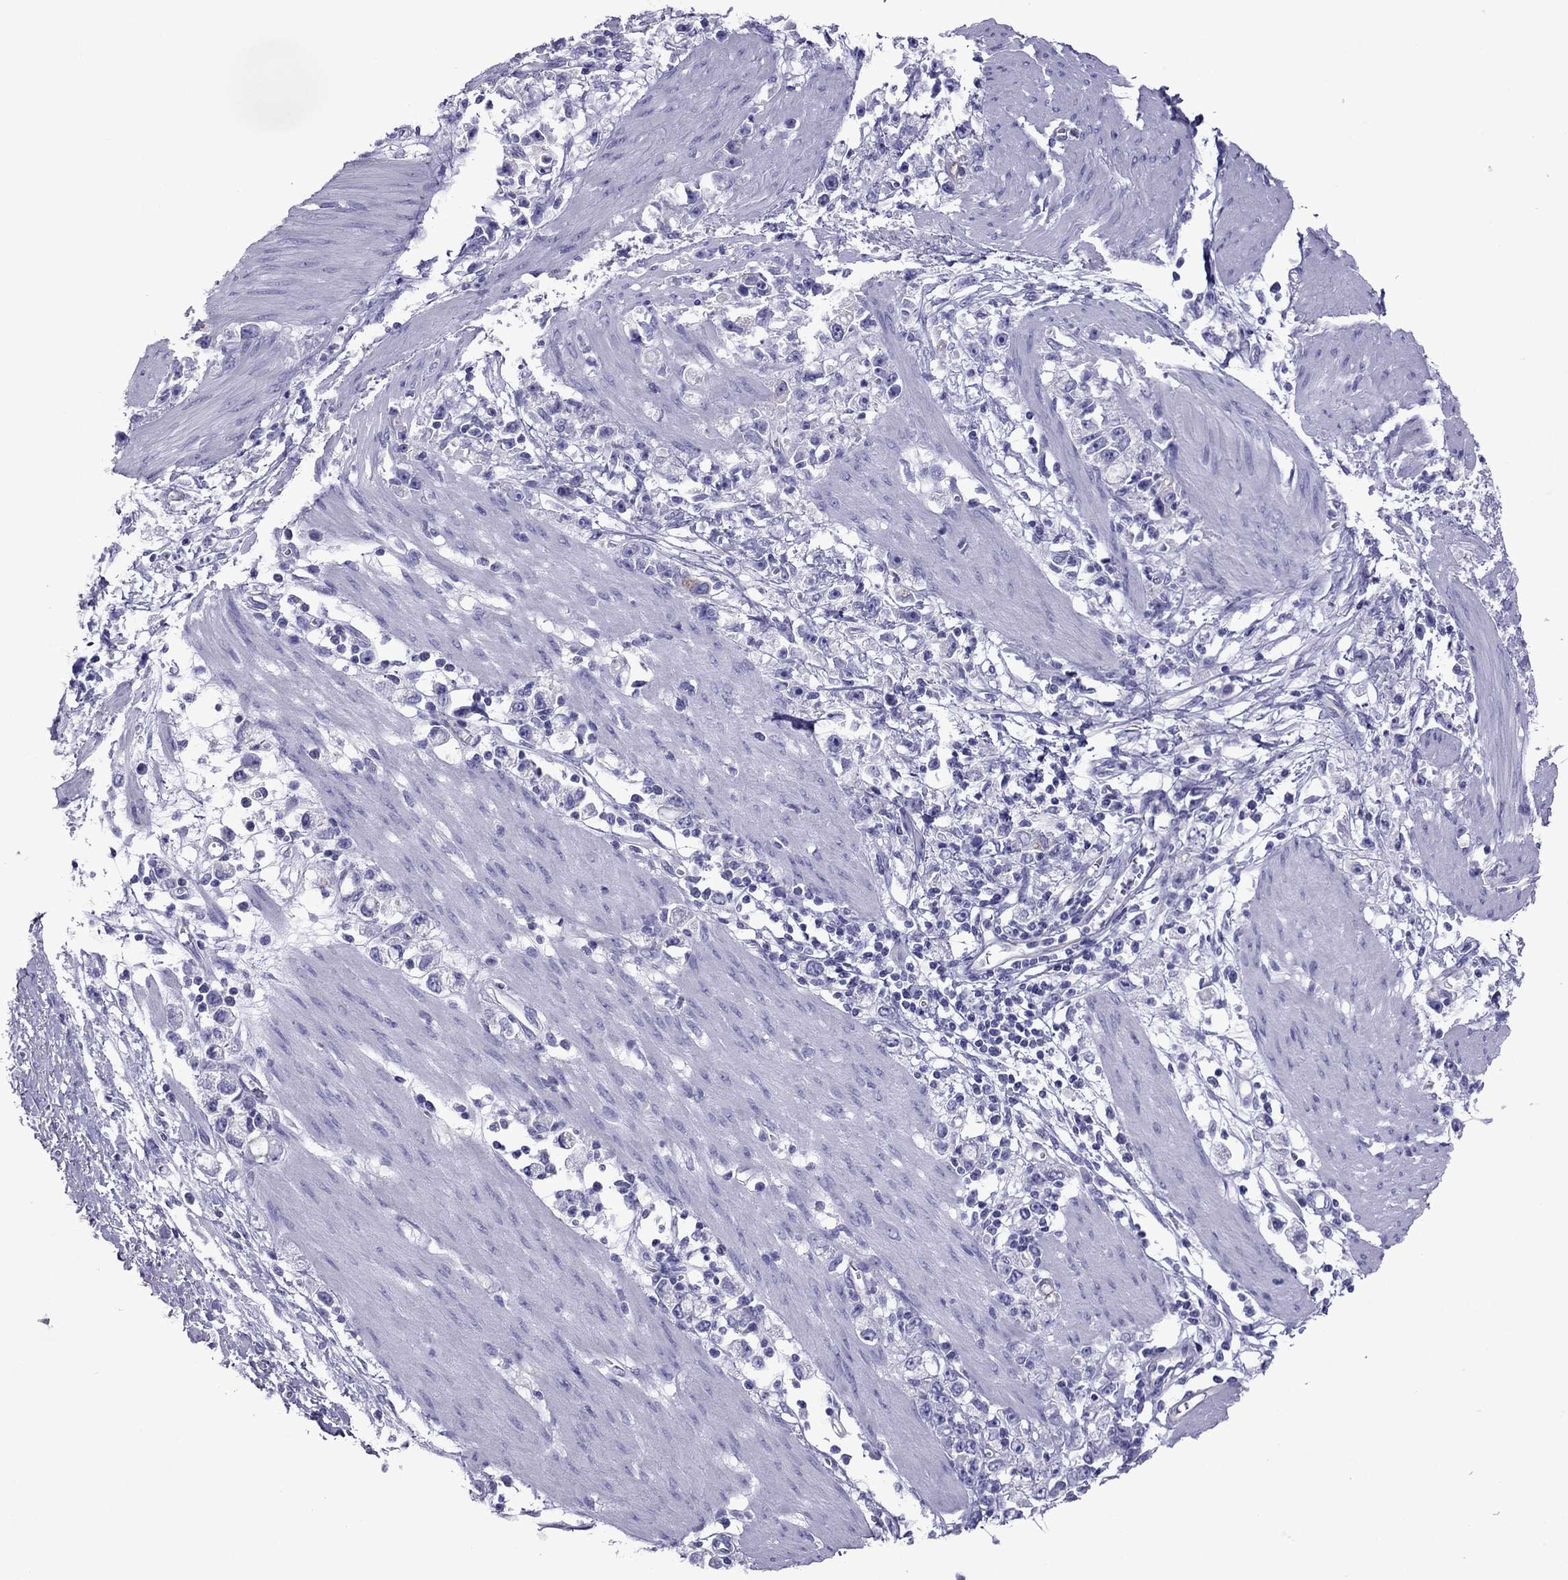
{"staining": {"intensity": "negative", "quantity": "none", "location": "none"}, "tissue": "stomach cancer", "cell_type": "Tumor cells", "image_type": "cancer", "snomed": [{"axis": "morphology", "description": "Adenocarcinoma, NOS"}, {"axis": "topography", "description": "Stomach"}], "caption": "Protein analysis of stomach cancer (adenocarcinoma) exhibits no significant staining in tumor cells.", "gene": "MYL11", "patient": {"sex": "female", "age": 59}}